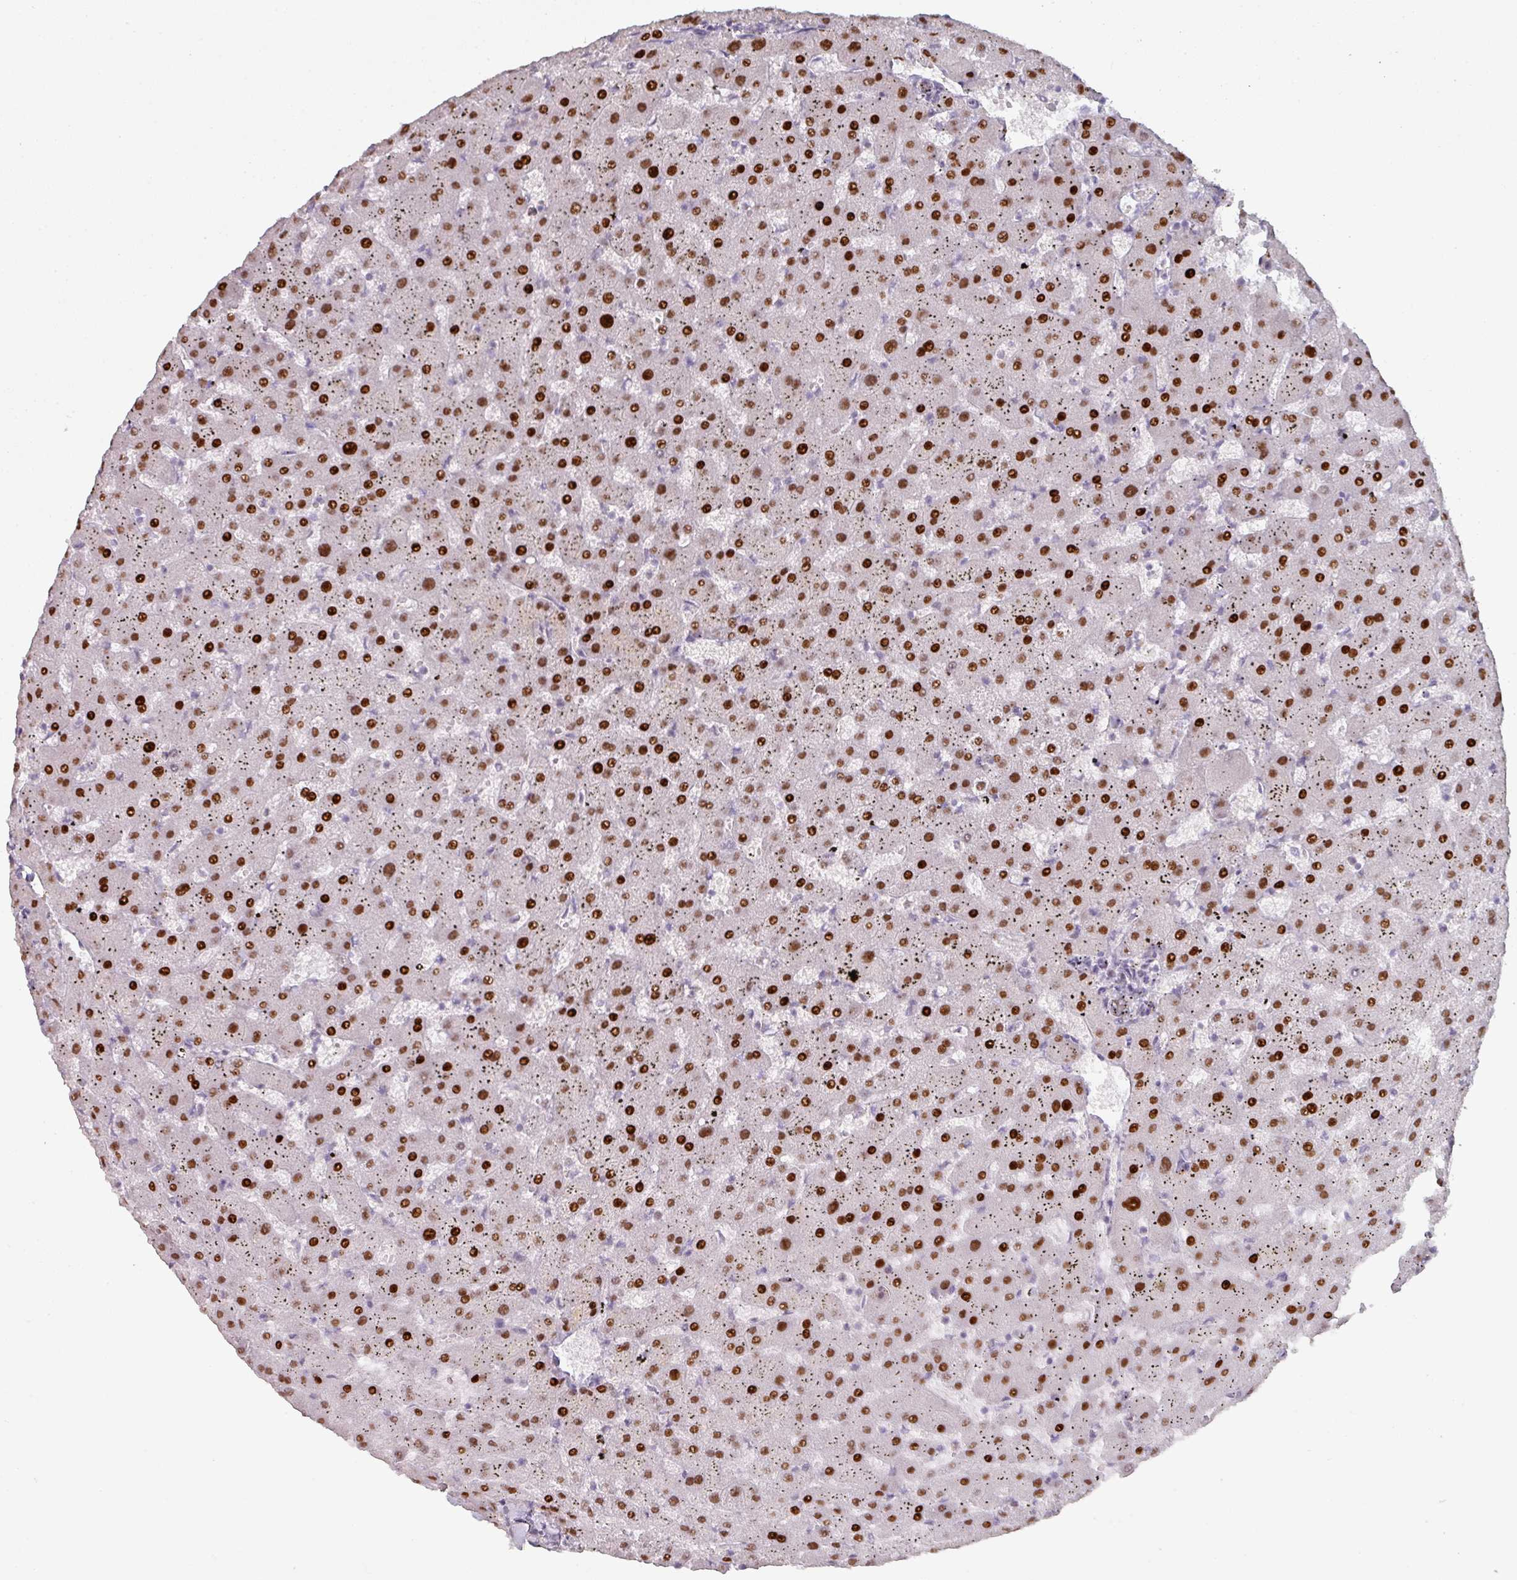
{"staining": {"intensity": "moderate", "quantity": ">75%", "location": "cytoplasmic/membranous"}, "tissue": "liver", "cell_type": "Cholangiocytes", "image_type": "normal", "snomed": [{"axis": "morphology", "description": "Normal tissue, NOS"}, {"axis": "topography", "description": "Liver"}], "caption": "Immunohistochemical staining of normal human liver displays moderate cytoplasmic/membranous protein staining in approximately >75% of cholangiocytes.", "gene": "GTF2H3", "patient": {"sex": "female", "age": 63}}